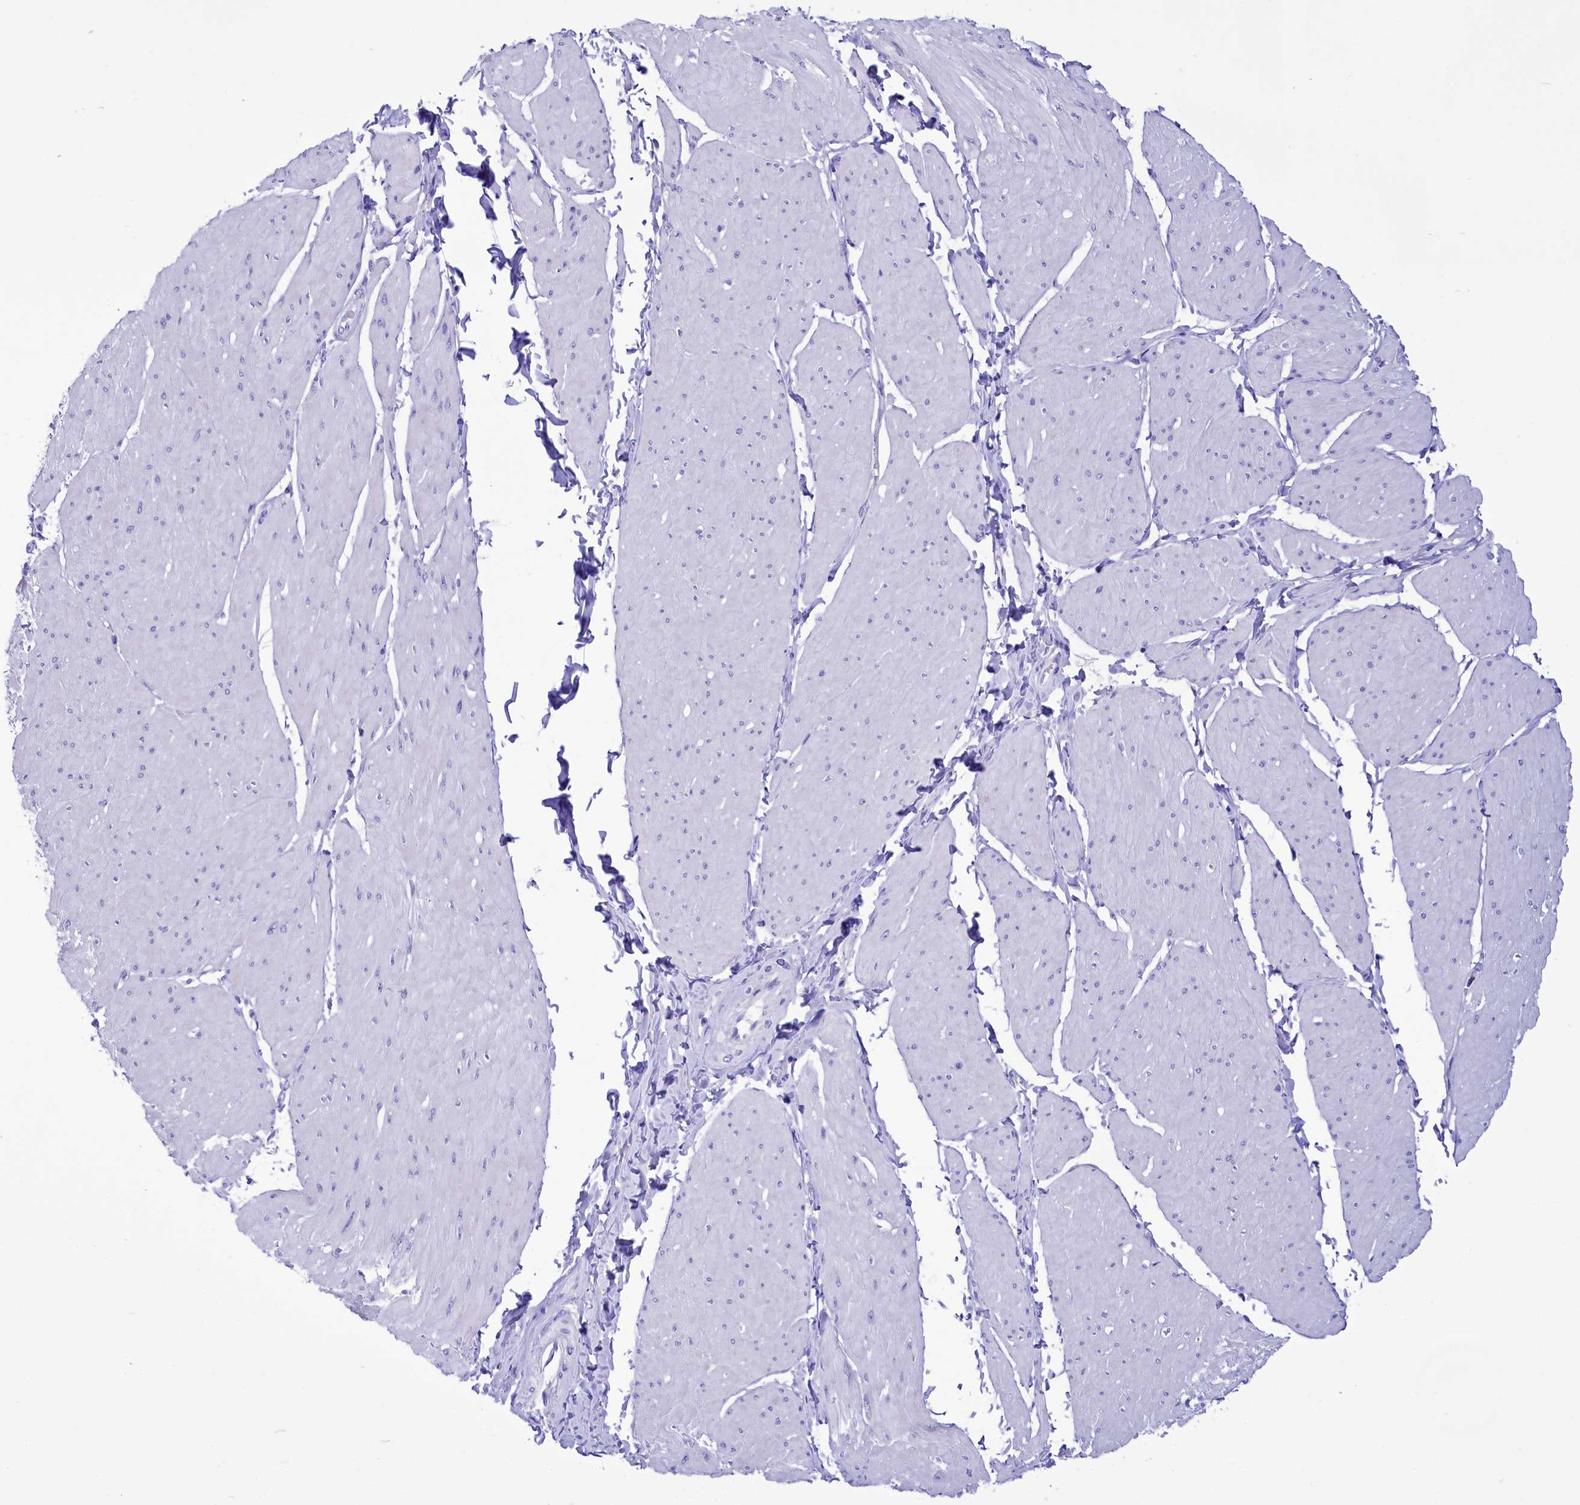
{"staining": {"intensity": "negative", "quantity": "none", "location": "none"}, "tissue": "smooth muscle", "cell_type": "Smooth muscle cells", "image_type": "normal", "snomed": [{"axis": "morphology", "description": "Urothelial carcinoma, High grade"}, {"axis": "topography", "description": "Urinary bladder"}], "caption": "A photomicrograph of human smooth muscle is negative for staining in smooth muscle cells. (Brightfield microscopy of DAB immunohistochemistry (IHC) at high magnification).", "gene": "TTC36", "patient": {"sex": "male", "age": 46}}